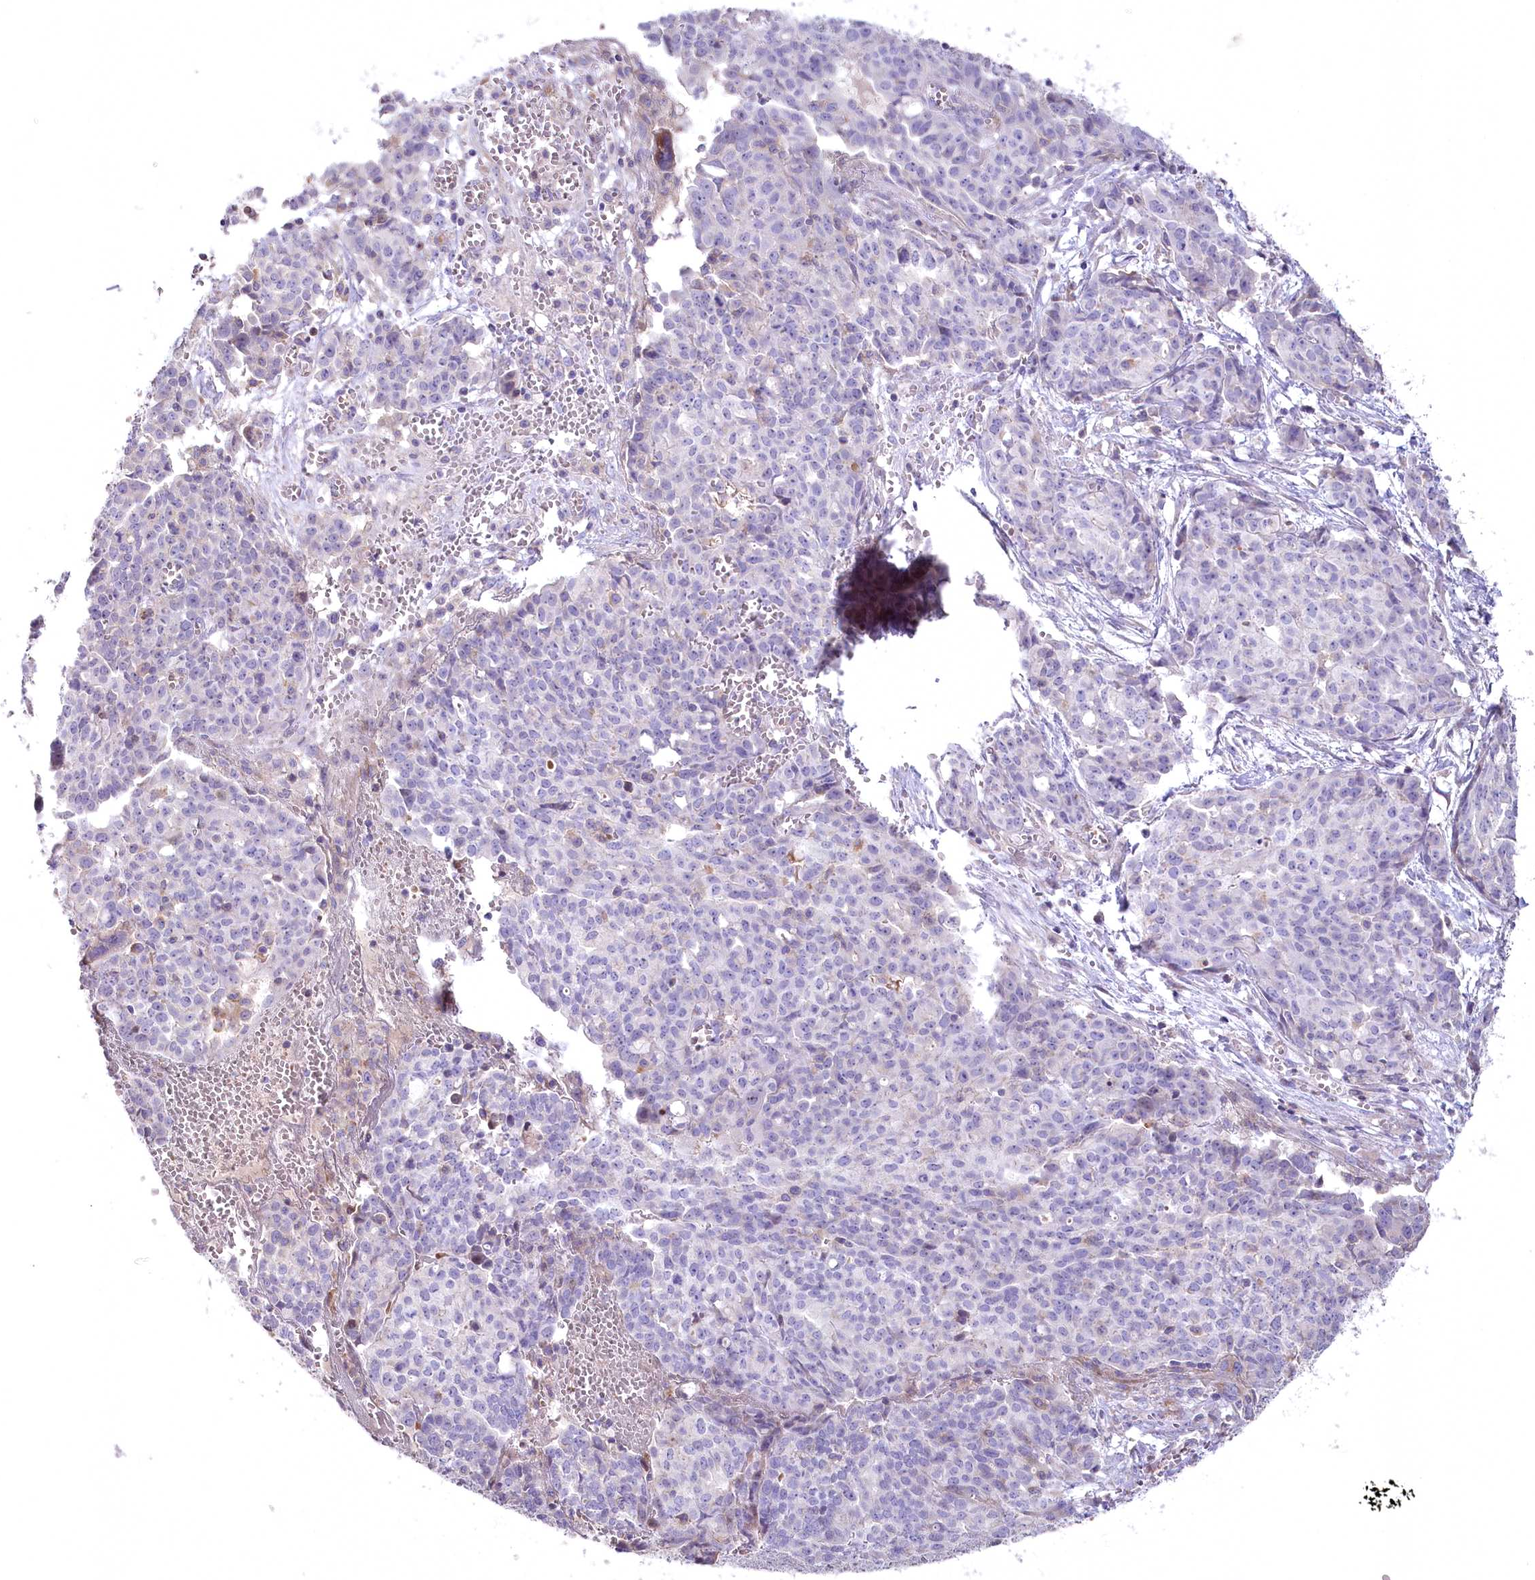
{"staining": {"intensity": "negative", "quantity": "none", "location": "none"}, "tissue": "ovarian cancer", "cell_type": "Tumor cells", "image_type": "cancer", "snomed": [{"axis": "morphology", "description": "Cystadenocarcinoma, serous, NOS"}, {"axis": "topography", "description": "Soft tissue"}, {"axis": "topography", "description": "Ovary"}], "caption": "Immunohistochemistry of human serous cystadenocarcinoma (ovarian) displays no positivity in tumor cells.", "gene": "SLC6A11", "patient": {"sex": "female", "age": 57}}